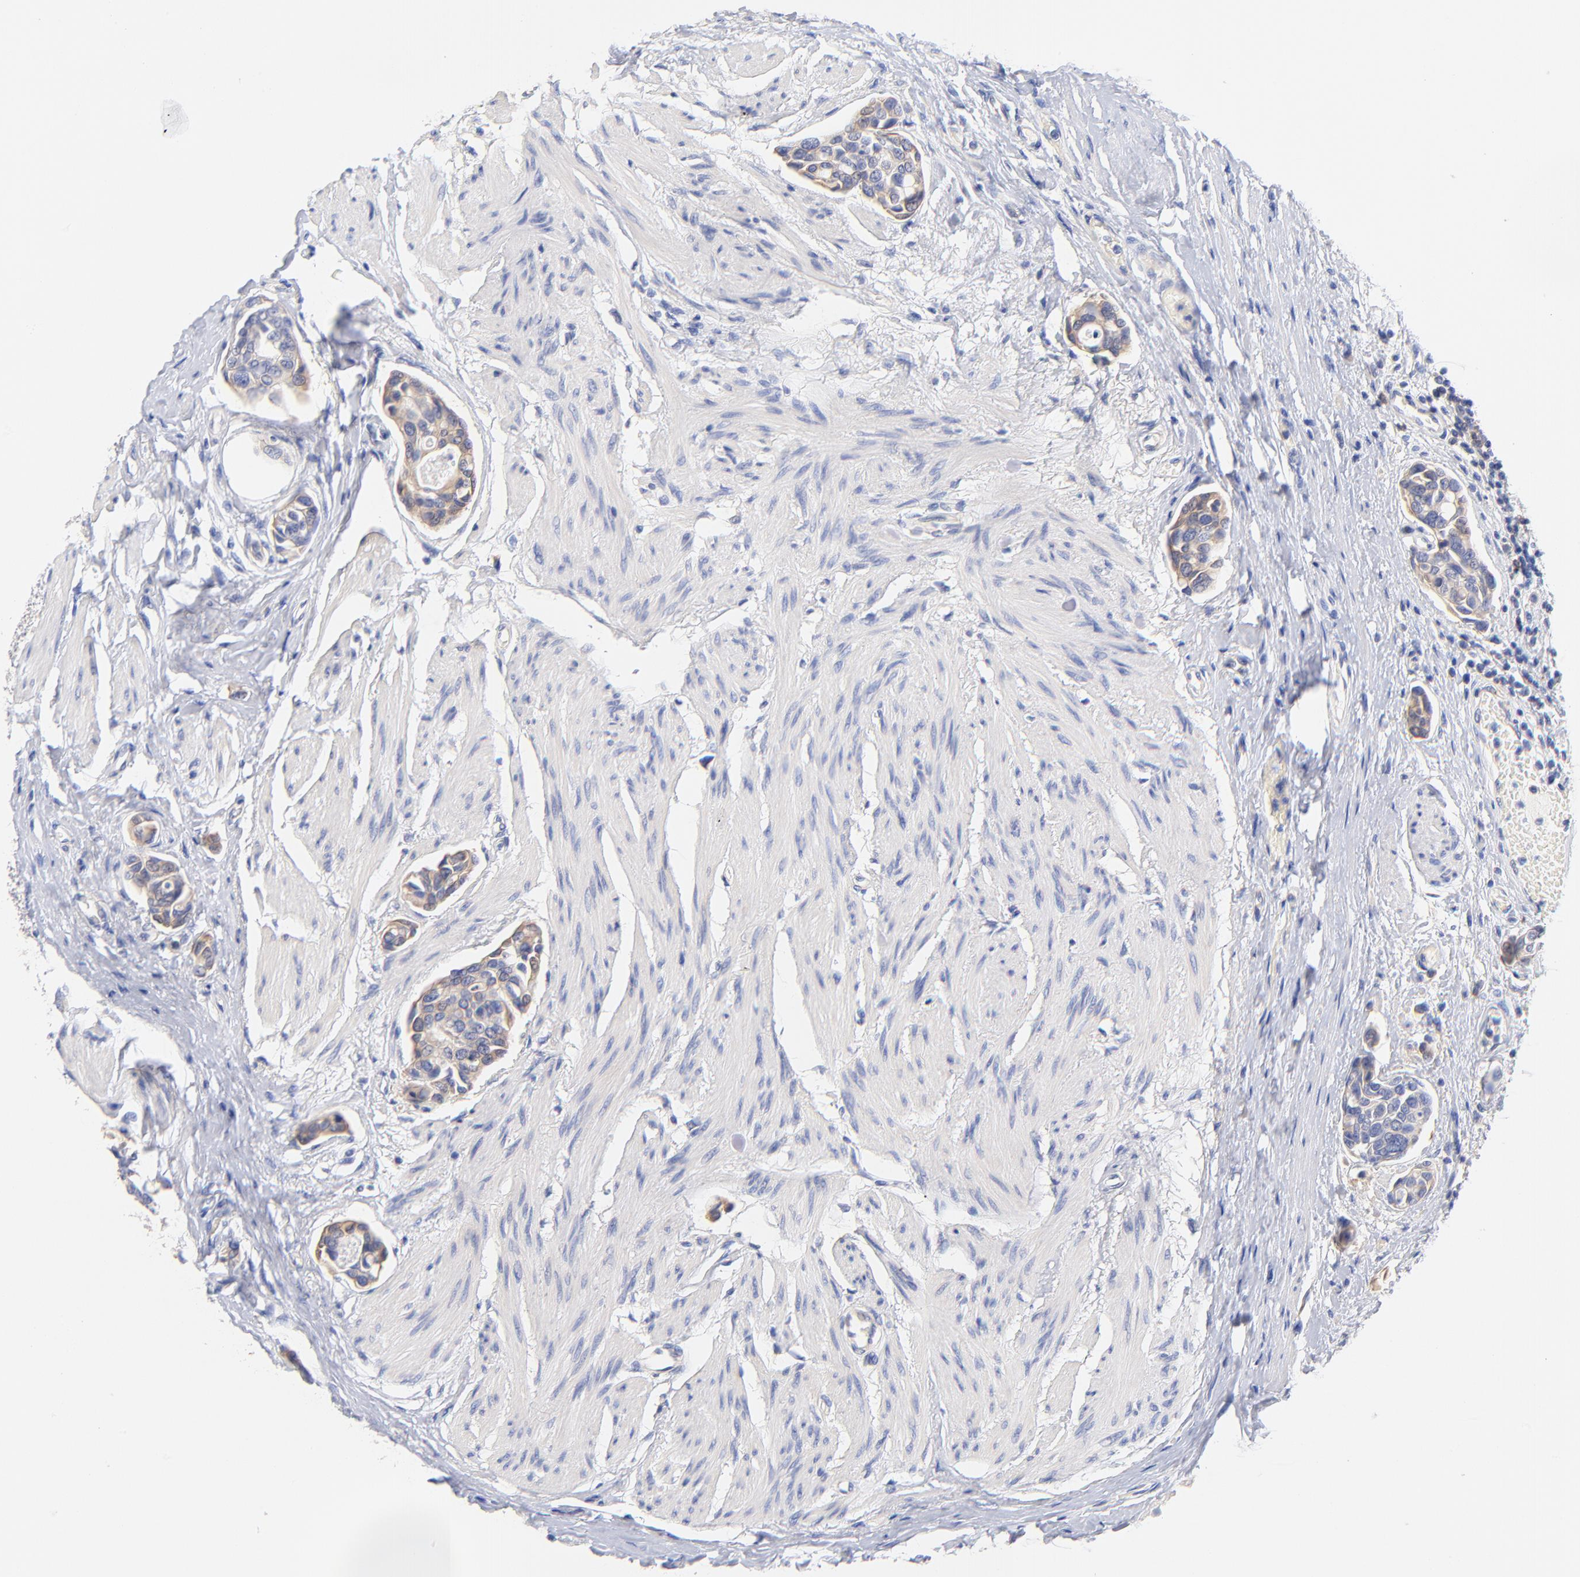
{"staining": {"intensity": "weak", "quantity": "25%-75%", "location": "cytoplasmic/membranous"}, "tissue": "urothelial cancer", "cell_type": "Tumor cells", "image_type": "cancer", "snomed": [{"axis": "morphology", "description": "Urothelial carcinoma, High grade"}, {"axis": "topography", "description": "Urinary bladder"}], "caption": "High-magnification brightfield microscopy of urothelial carcinoma (high-grade) stained with DAB (brown) and counterstained with hematoxylin (blue). tumor cells exhibit weak cytoplasmic/membranous staining is identified in about25%-75% of cells. (DAB (3,3'-diaminobenzidine) = brown stain, brightfield microscopy at high magnification).", "gene": "TNFRSF13C", "patient": {"sex": "male", "age": 78}}